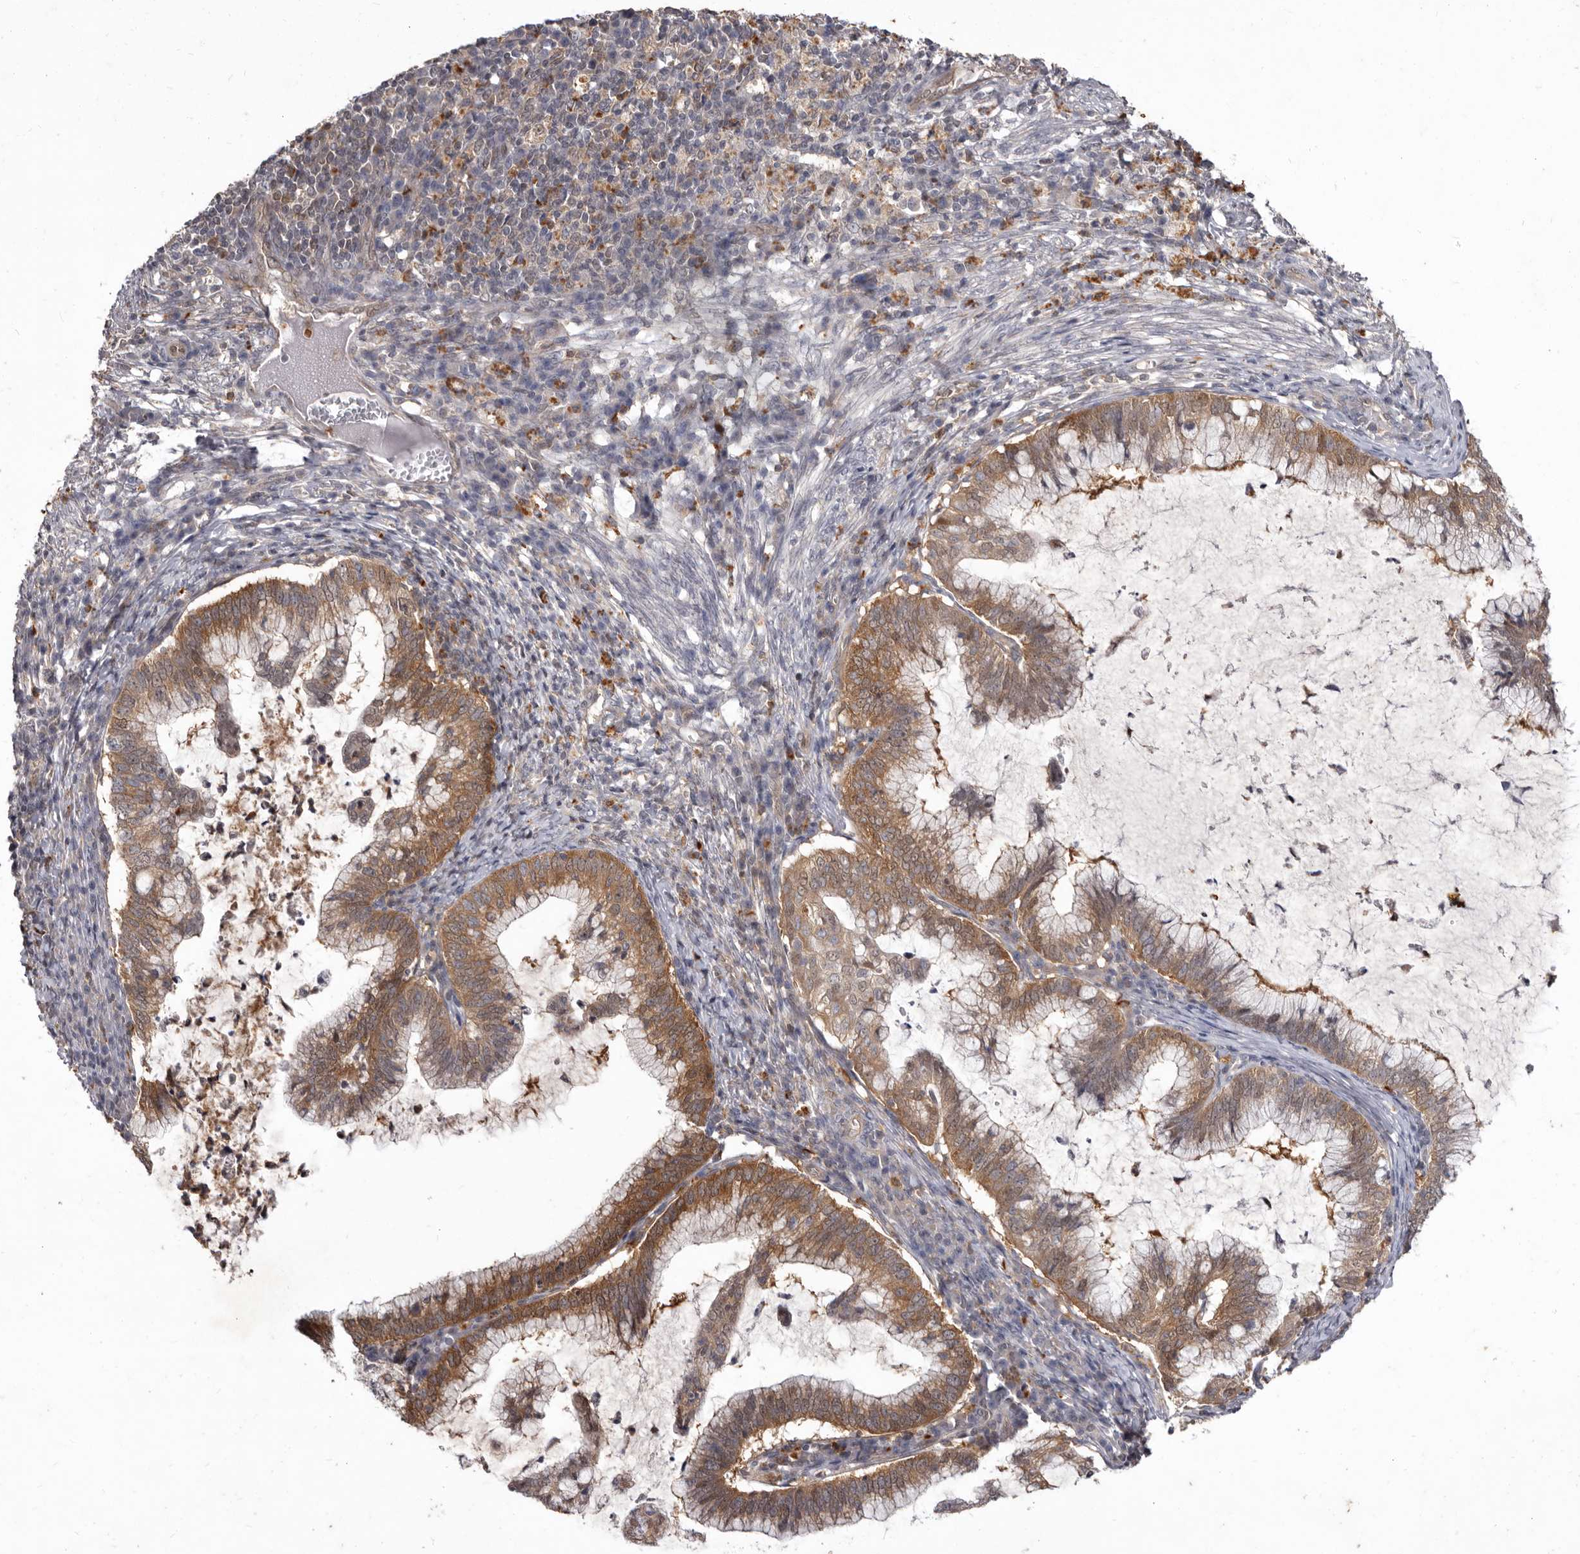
{"staining": {"intensity": "moderate", "quantity": ">75%", "location": "cytoplasmic/membranous"}, "tissue": "cervical cancer", "cell_type": "Tumor cells", "image_type": "cancer", "snomed": [{"axis": "morphology", "description": "Adenocarcinoma, NOS"}, {"axis": "topography", "description": "Cervix"}], "caption": "Immunohistochemistry (IHC) staining of cervical cancer (adenocarcinoma), which demonstrates medium levels of moderate cytoplasmic/membranous positivity in about >75% of tumor cells indicating moderate cytoplasmic/membranous protein positivity. The staining was performed using DAB (brown) for protein detection and nuclei were counterstained in hematoxylin (blue).", "gene": "ACLY", "patient": {"sex": "female", "age": 36}}